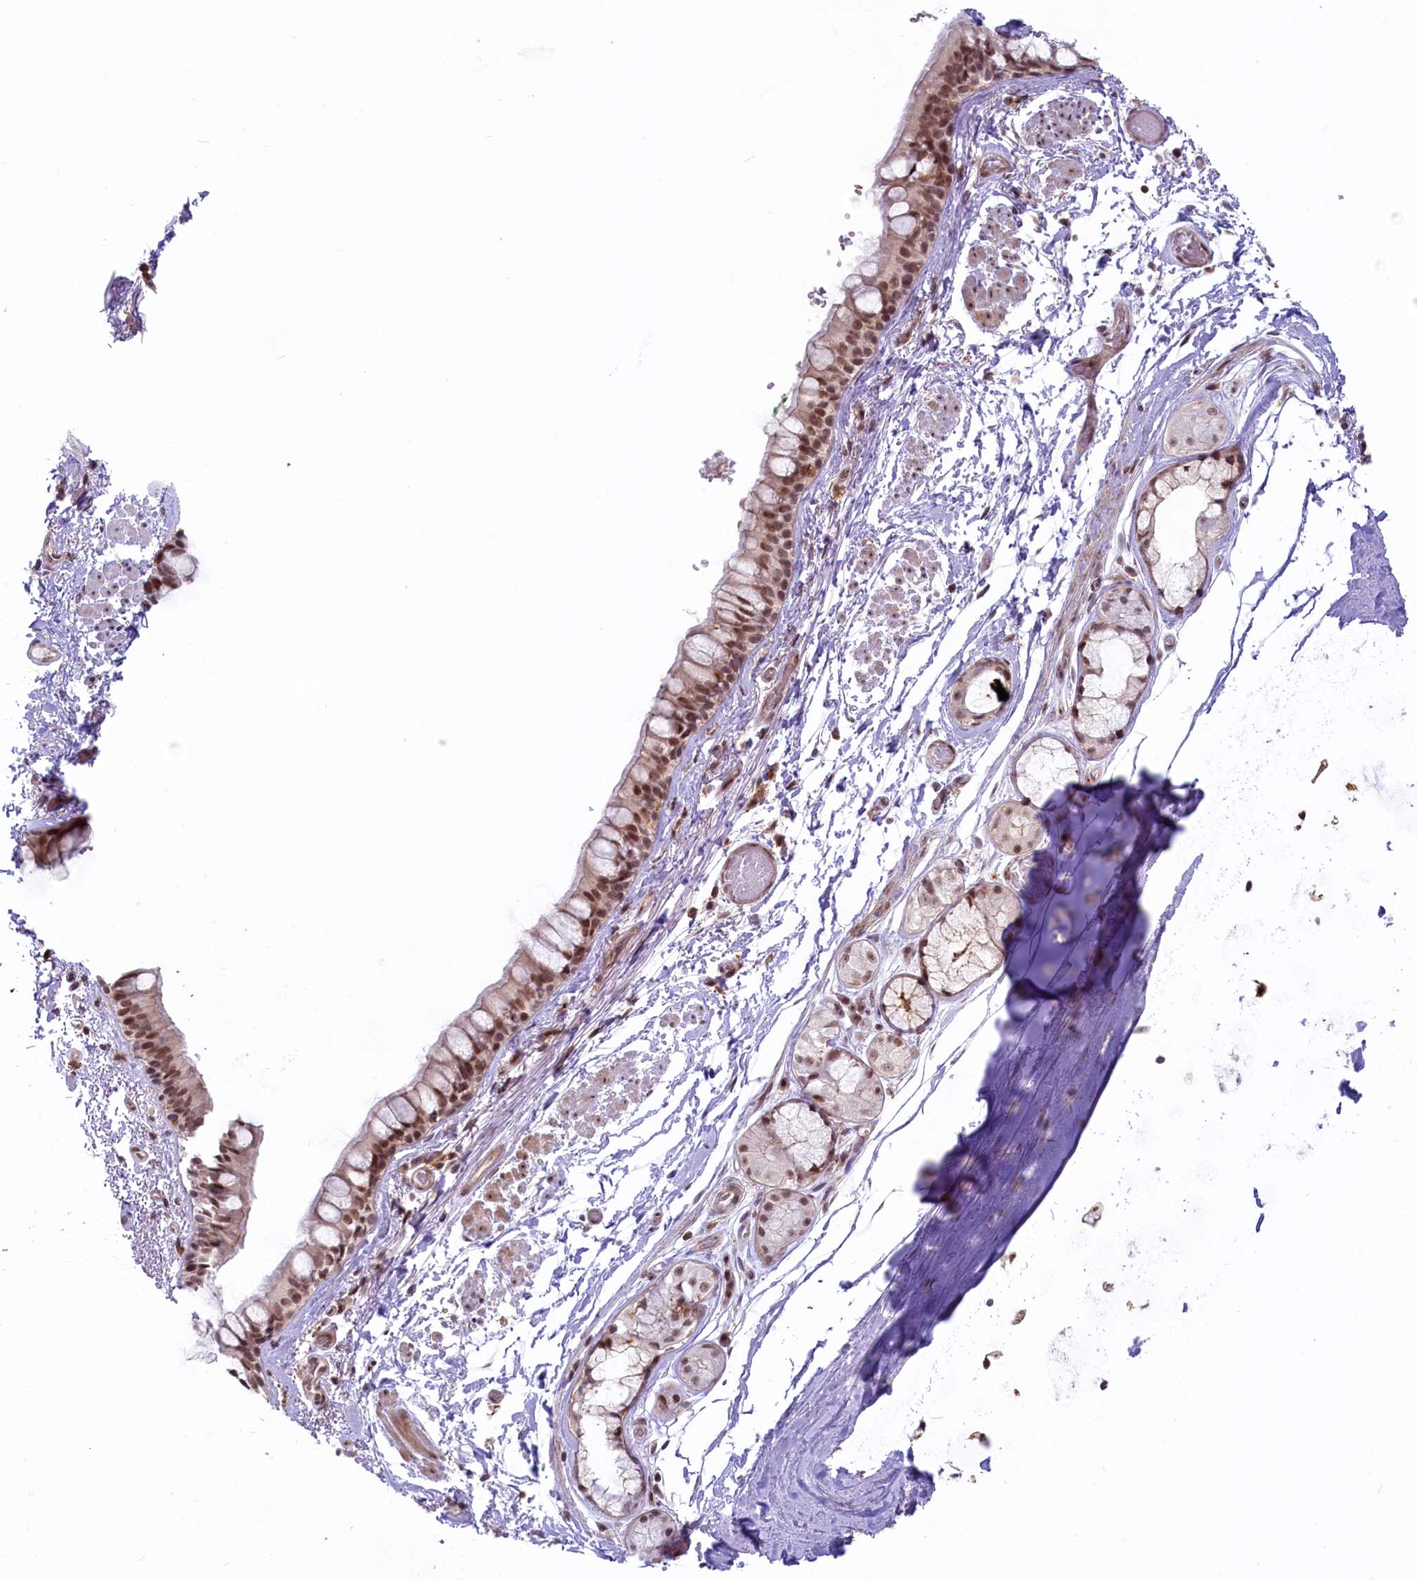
{"staining": {"intensity": "moderate", "quantity": ">75%", "location": "nuclear"}, "tissue": "bronchus", "cell_type": "Respiratory epithelial cells", "image_type": "normal", "snomed": [{"axis": "morphology", "description": "Normal tissue, NOS"}, {"axis": "topography", "description": "Cartilage tissue"}], "caption": "The photomicrograph reveals staining of benign bronchus, revealing moderate nuclear protein staining (brown color) within respiratory epithelial cells. The staining was performed using DAB (3,3'-diaminobenzidine) to visualize the protein expression in brown, while the nuclei were stained in blue with hematoxylin (Magnification: 20x).", "gene": "FCHO1", "patient": {"sex": "male", "age": 63}}